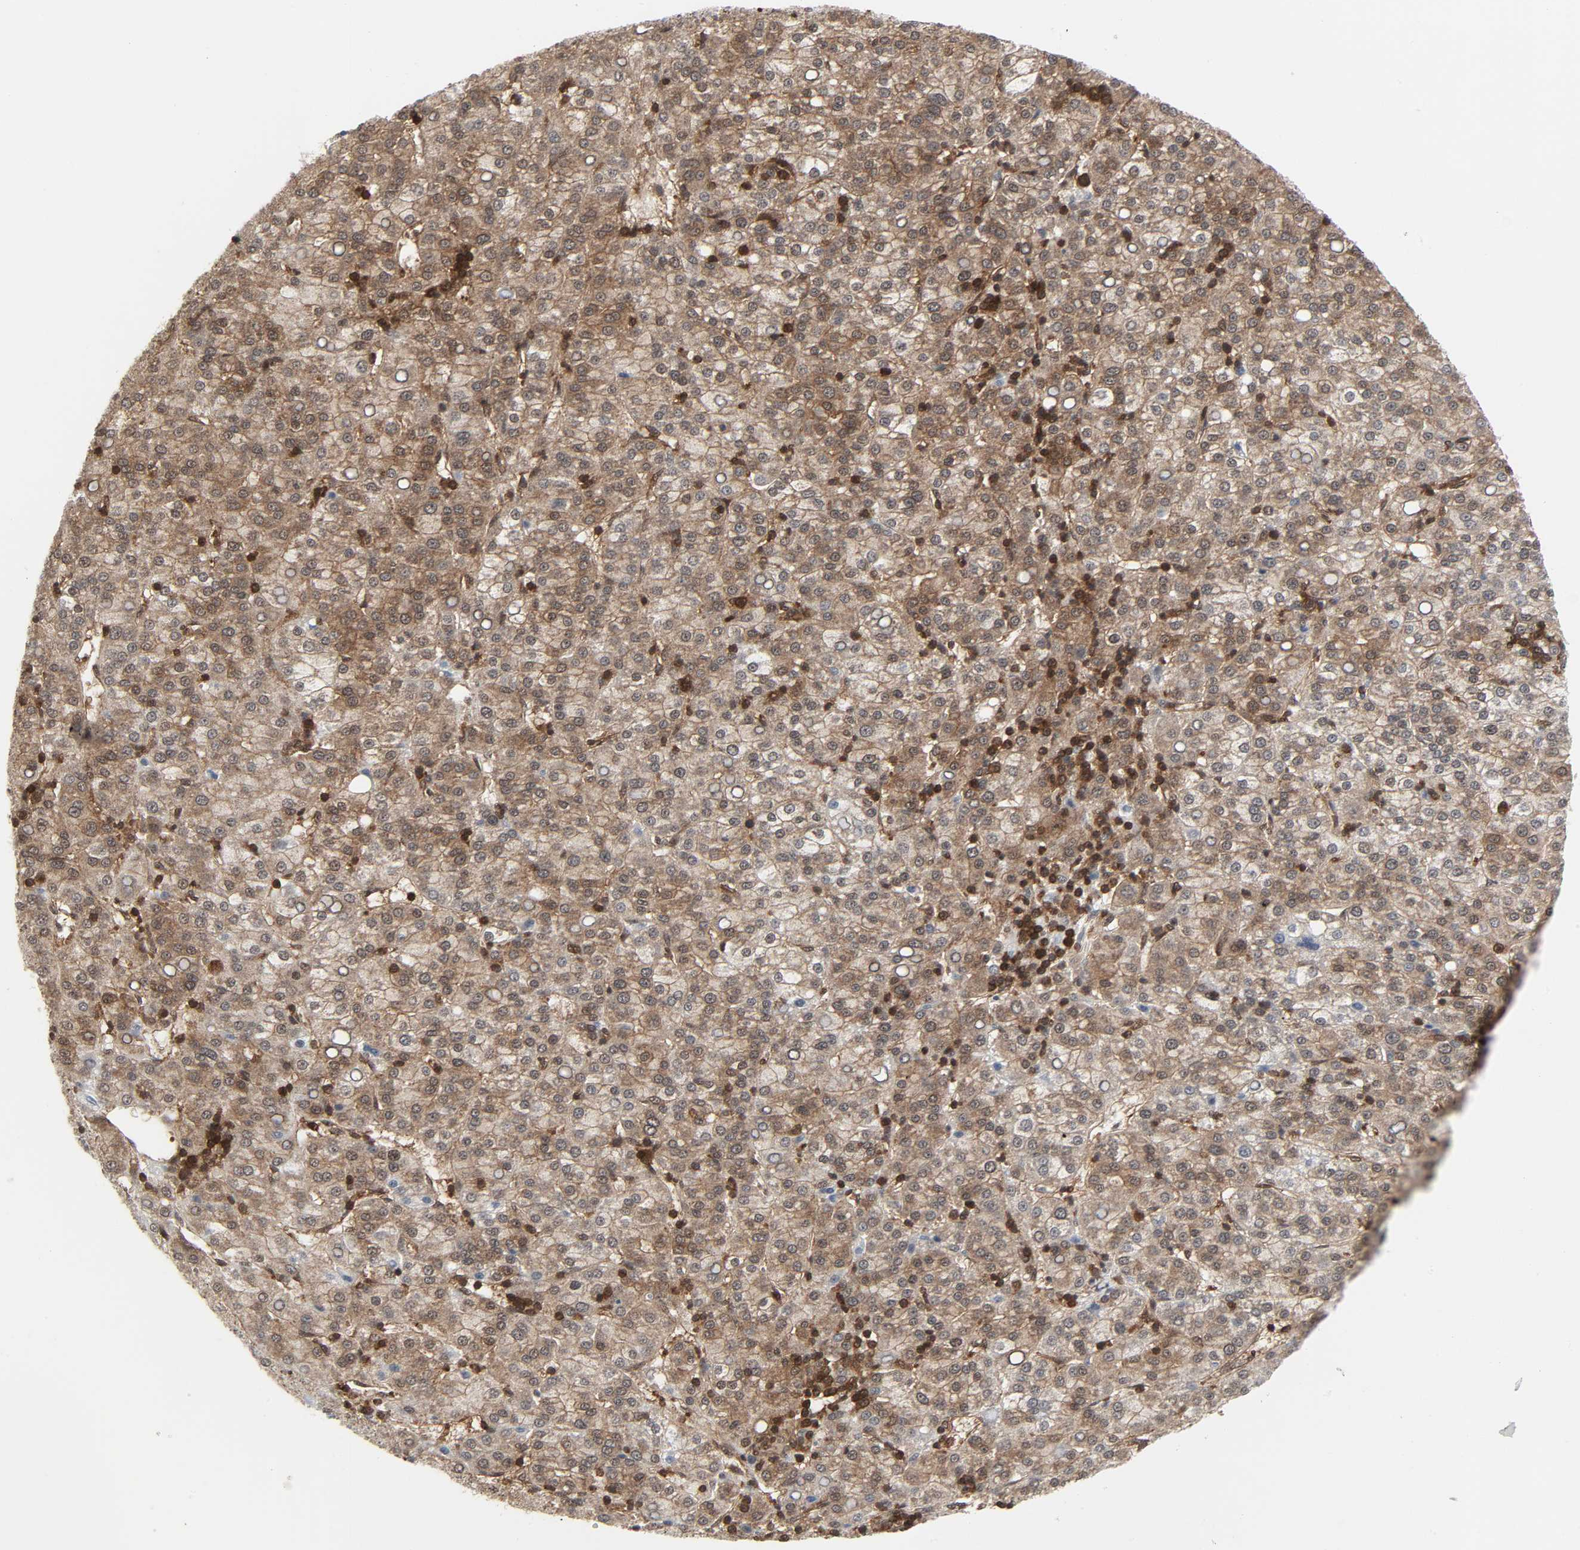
{"staining": {"intensity": "weak", "quantity": ">75%", "location": "cytoplasmic/membranous"}, "tissue": "liver cancer", "cell_type": "Tumor cells", "image_type": "cancer", "snomed": [{"axis": "morphology", "description": "Carcinoma, Hepatocellular, NOS"}, {"axis": "topography", "description": "Liver"}], "caption": "Weak cytoplasmic/membranous protein positivity is identified in about >75% of tumor cells in liver cancer. The staining was performed using DAB, with brown indicating positive protein expression. Nuclei are stained blue with hematoxylin.", "gene": "GSK3A", "patient": {"sex": "female", "age": 58}}